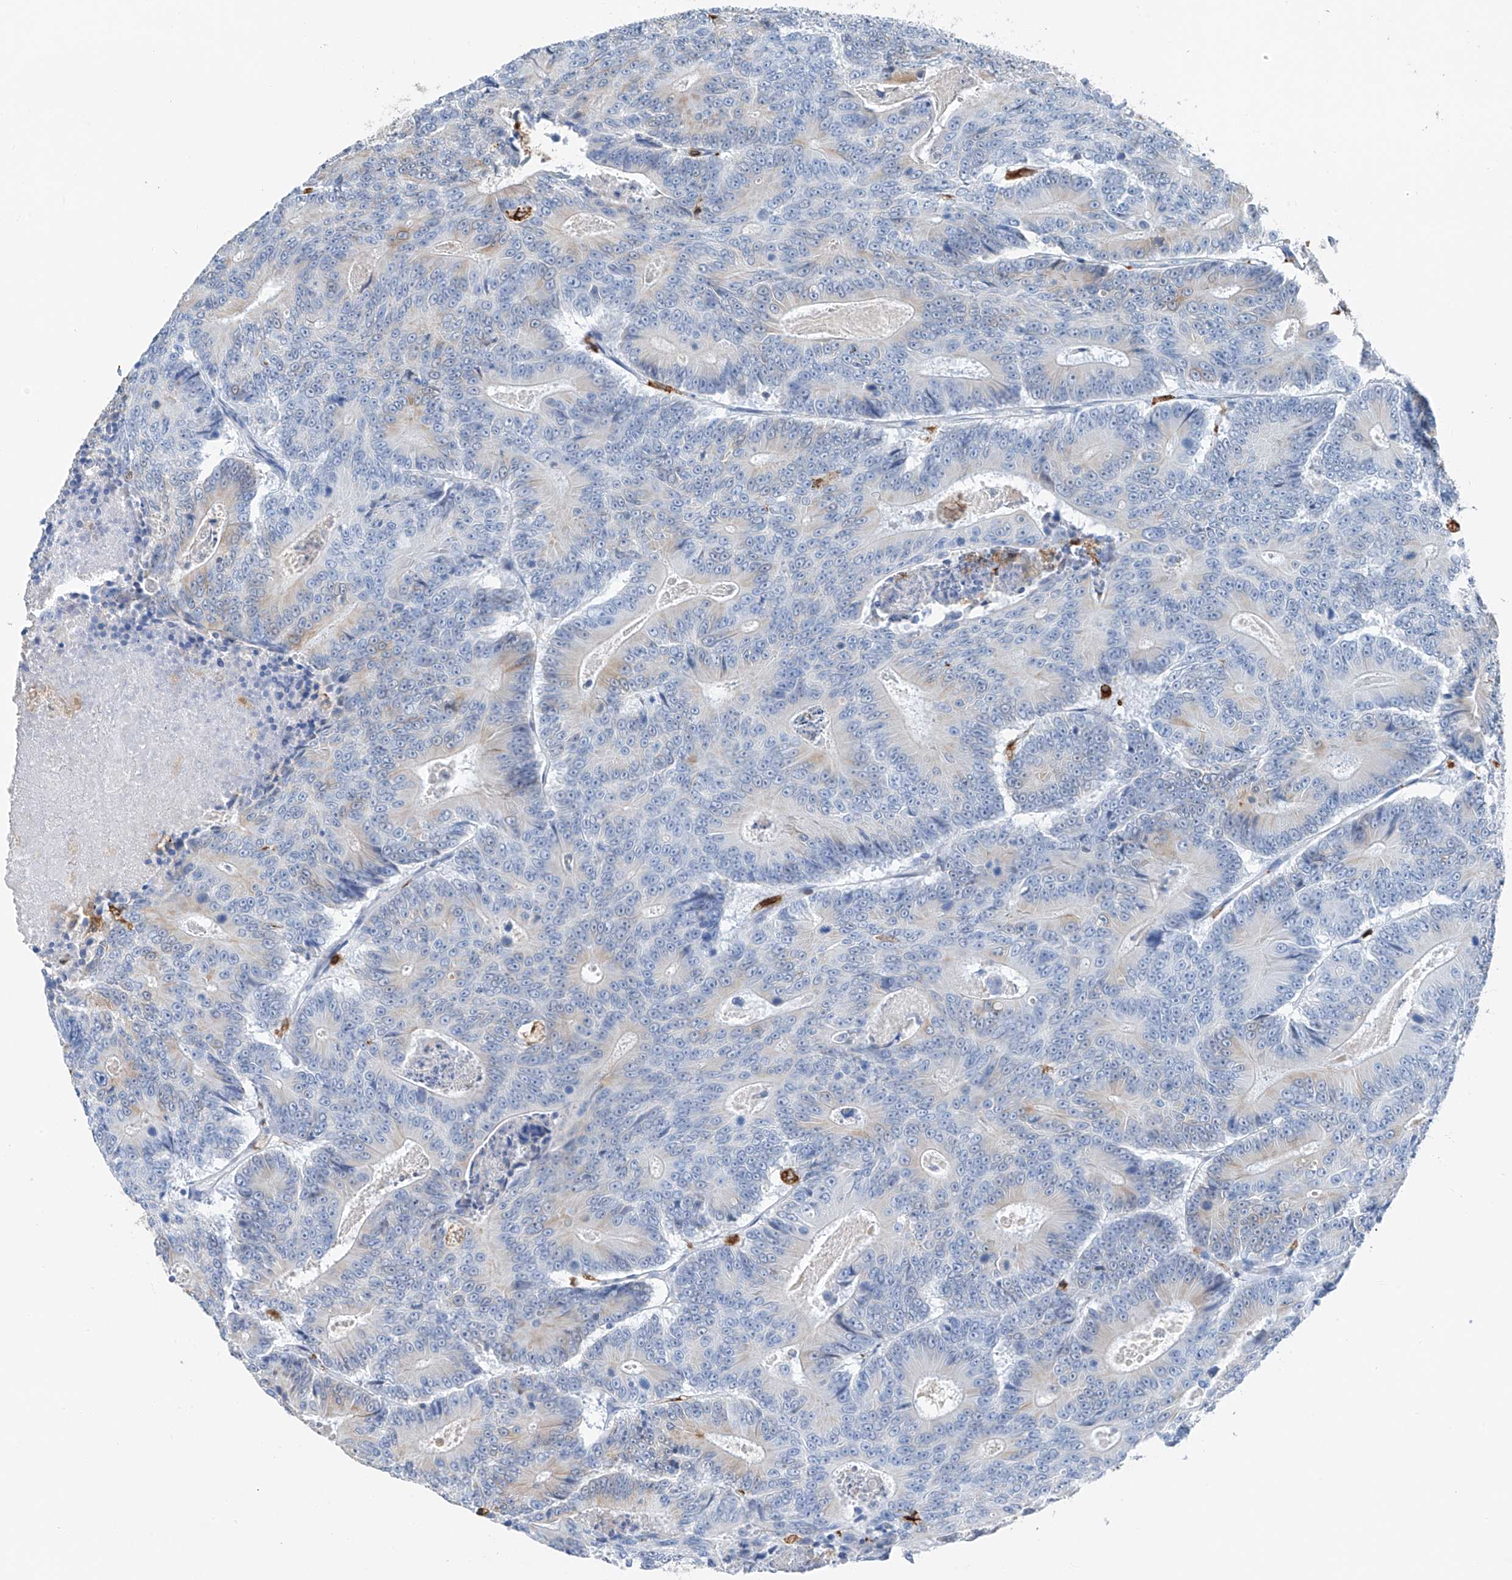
{"staining": {"intensity": "negative", "quantity": "none", "location": "none"}, "tissue": "colorectal cancer", "cell_type": "Tumor cells", "image_type": "cancer", "snomed": [{"axis": "morphology", "description": "Adenocarcinoma, NOS"}, {"axis": "topography", "description": "Colon"}], "caption": "This image is of colorectal adenocarcinoma stained with immunohistochemistry (IHC) to label a protein in brown with the nuclei are counter-stained blue. There is no expression in tumor cells.", "gene": "TBXAS1", "patient": {"sex": "male", "age": 83}}